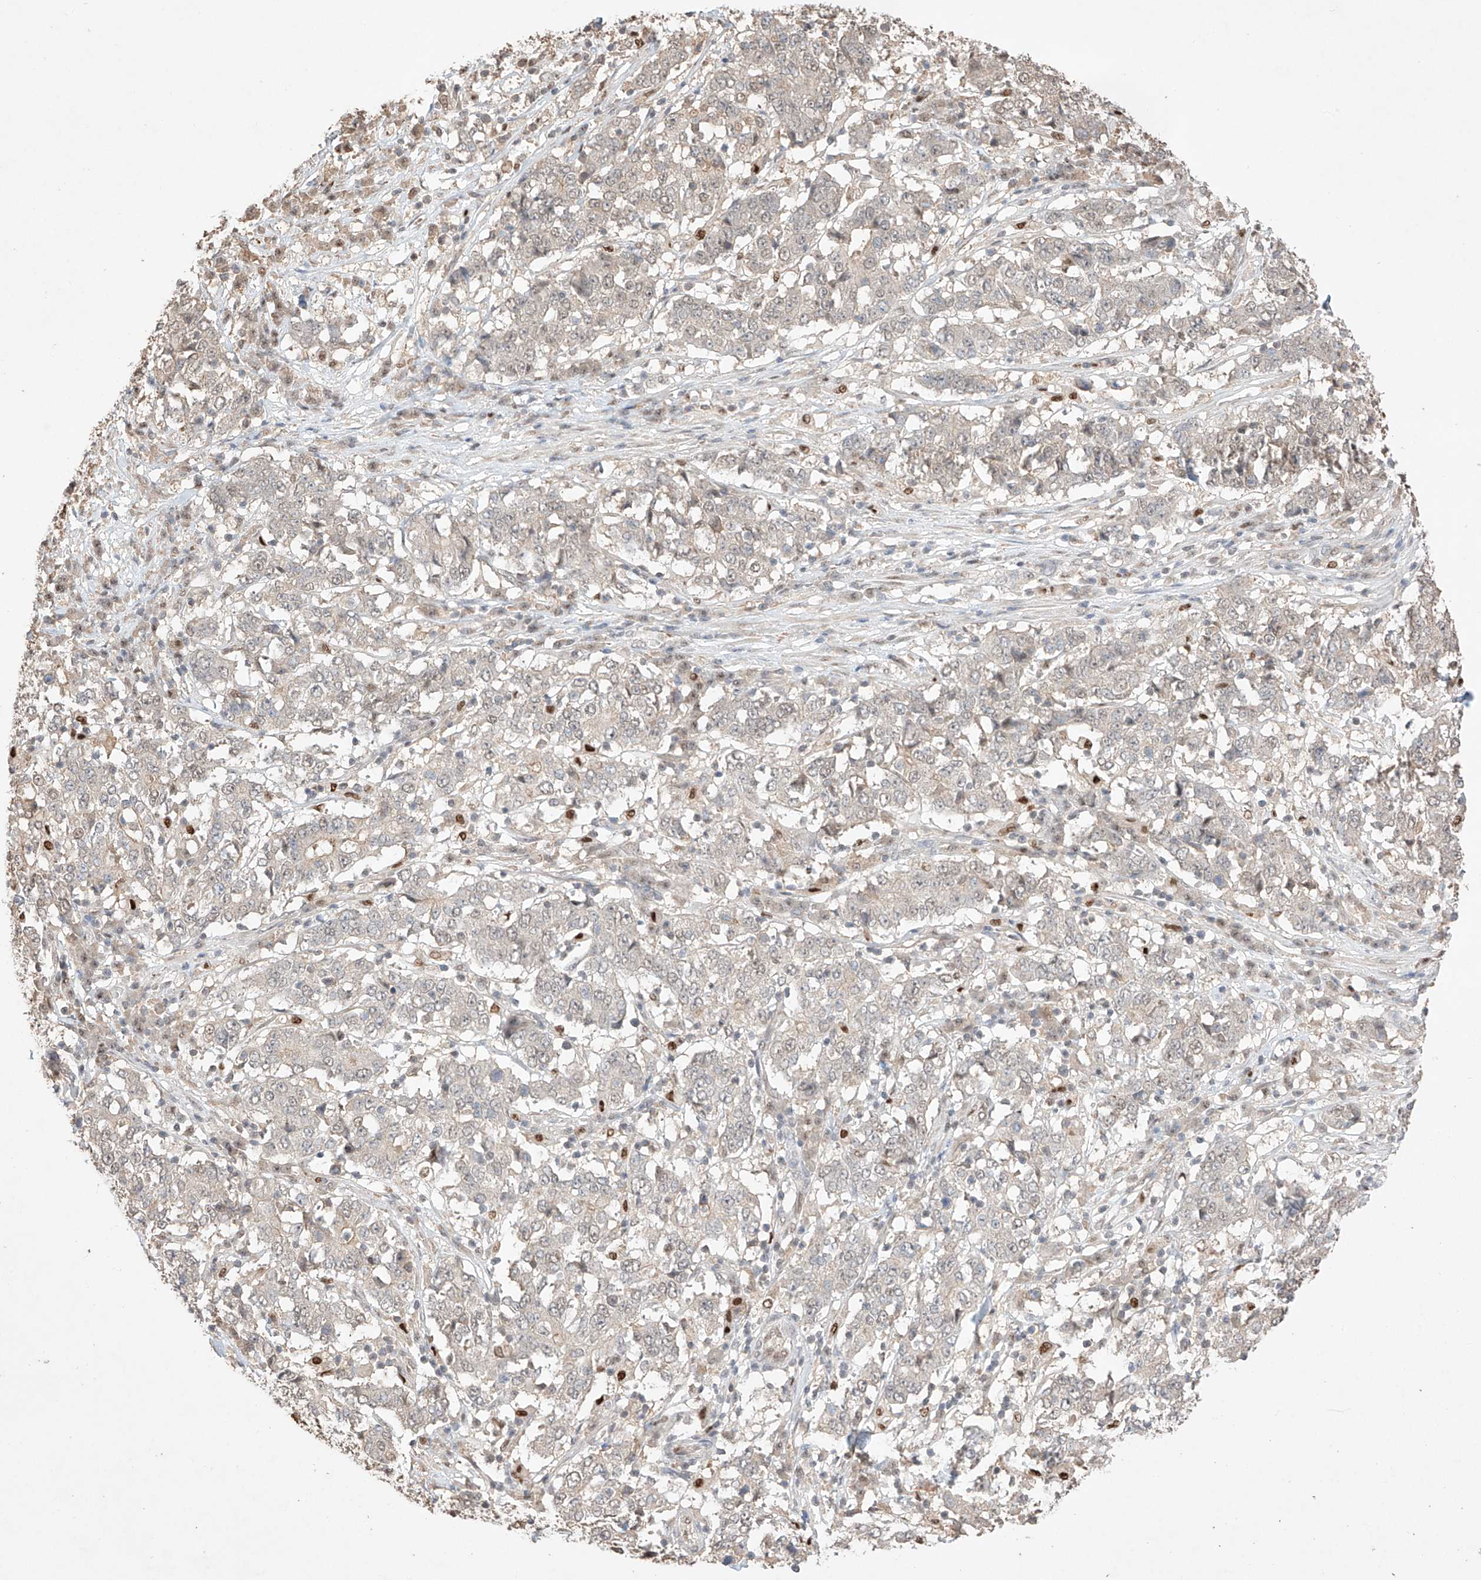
{"staining": {"intensity": "negative", "quantity": "none", "location": "none"}, "tissue": "stomach cancer", "cell_type": "Tumor cells", "image_type": "cancer", "snomed": [{"axis": "morphology", "description": "Adenocarcinoma, NOS"}, {"axis": "topography", "description": "Stomach"}], "caption": "There is no significant staining in tumor cells of stomach adenocarcinoma.", "gene": "APIP", "patient": {"sex": "male", "age": 59}}